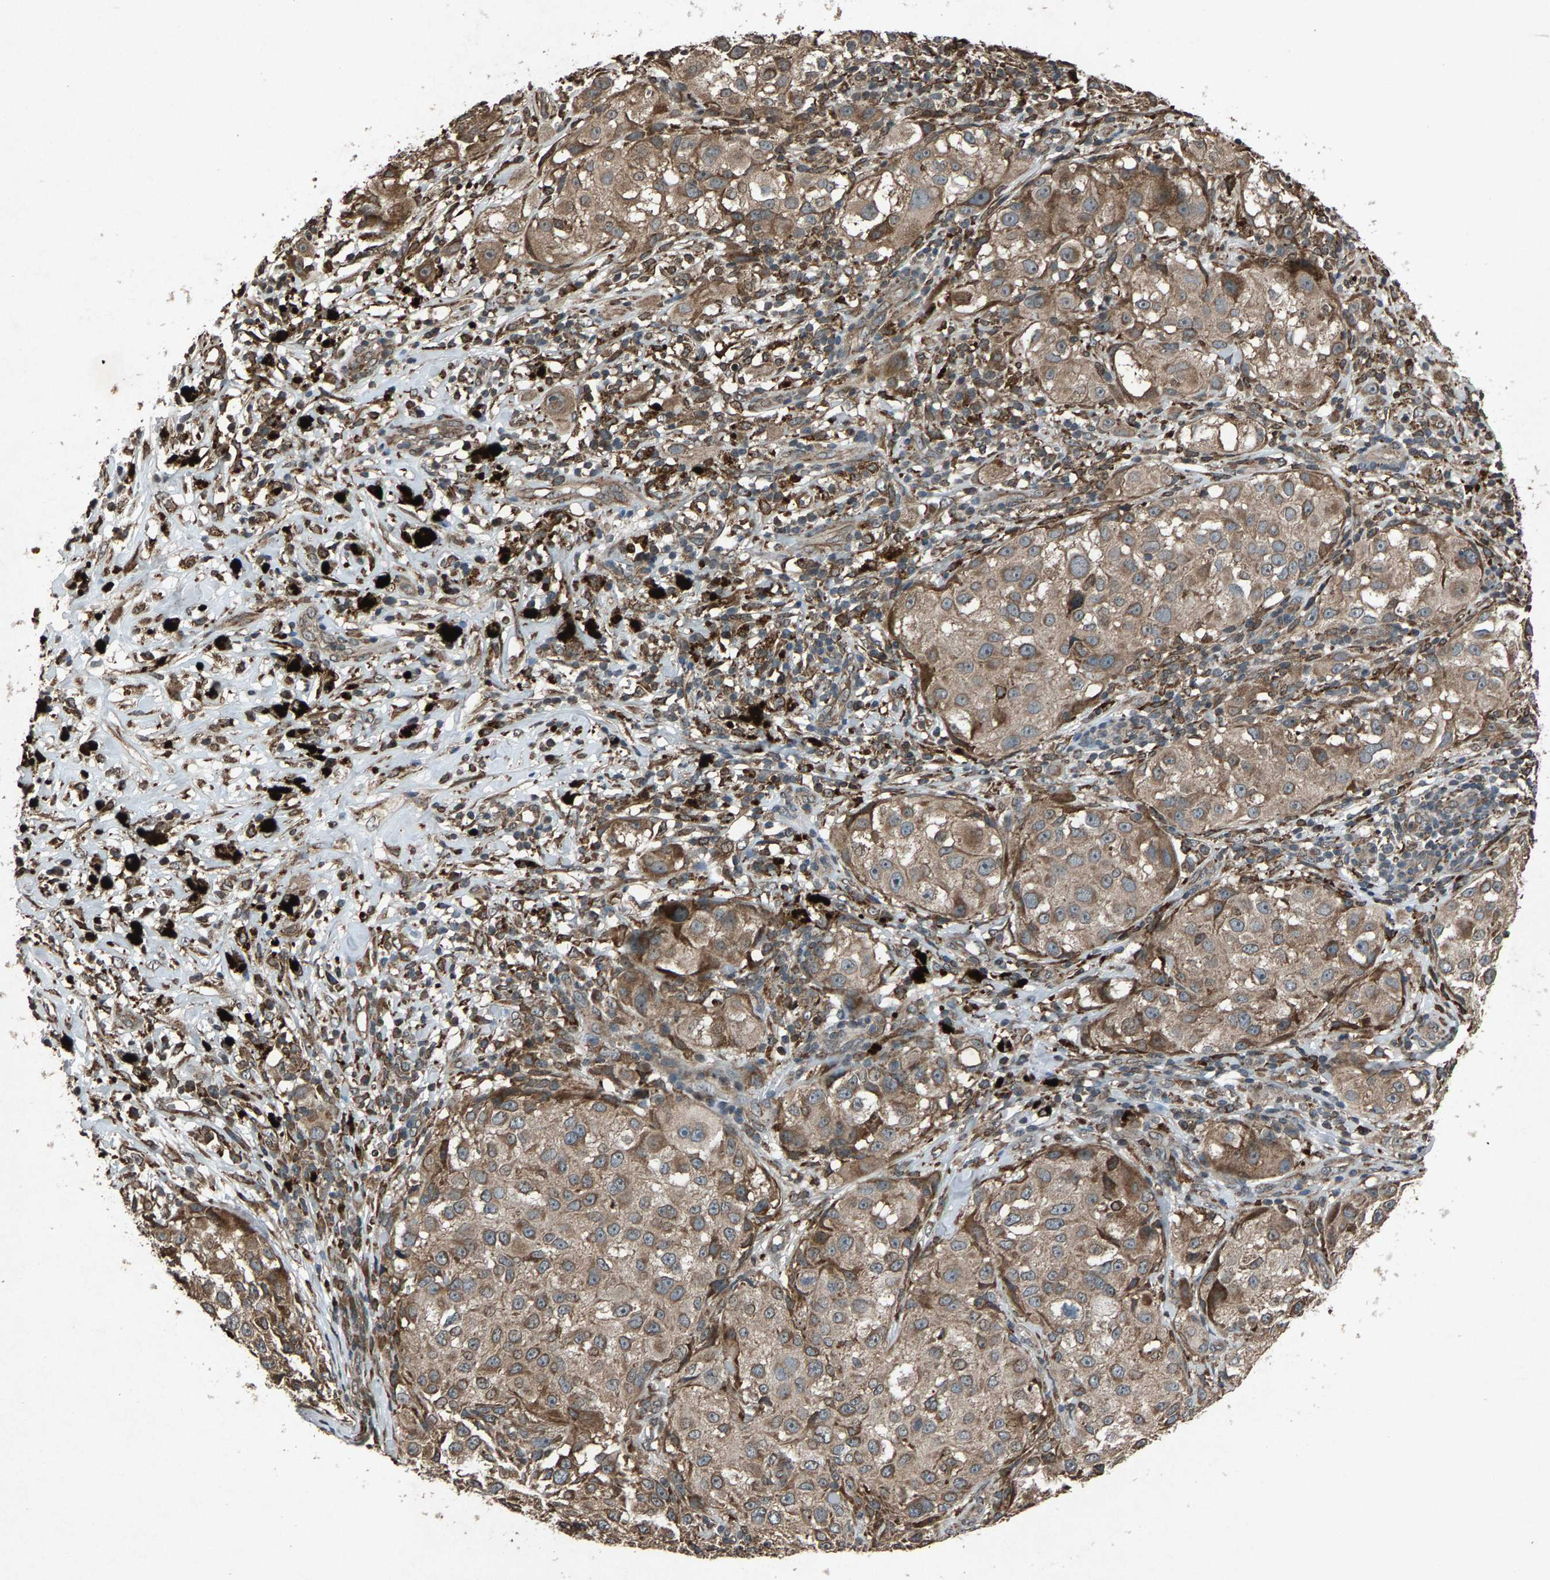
{"staining": {"intensity": "weak", "quantity": ">75%", "location": "cytoplasmic/membranous"}, "tissue": "melanoma", "cell_type": "Tumor cells", "image_type": "cancer", "snomed": [{"axis": "morphology", "description": "Necrosis, NOS"}, {"axis": "morphology", "description": "Malignant melanoma, NOS"}, {"axis": "topography", "description": "Skin"}], "caption": "The photomicrograph demonstrates immunohistochemical staining of malignant melanoma. There is weak cytoplasmic/membranous positivity is identified in approximately >75% of tumor cells. Immunohistochemistry stains the protein of interest in brown and the nuclei are stained blue.", "gene": "CALR", "patient": {"sex": "female", "age": 87}}